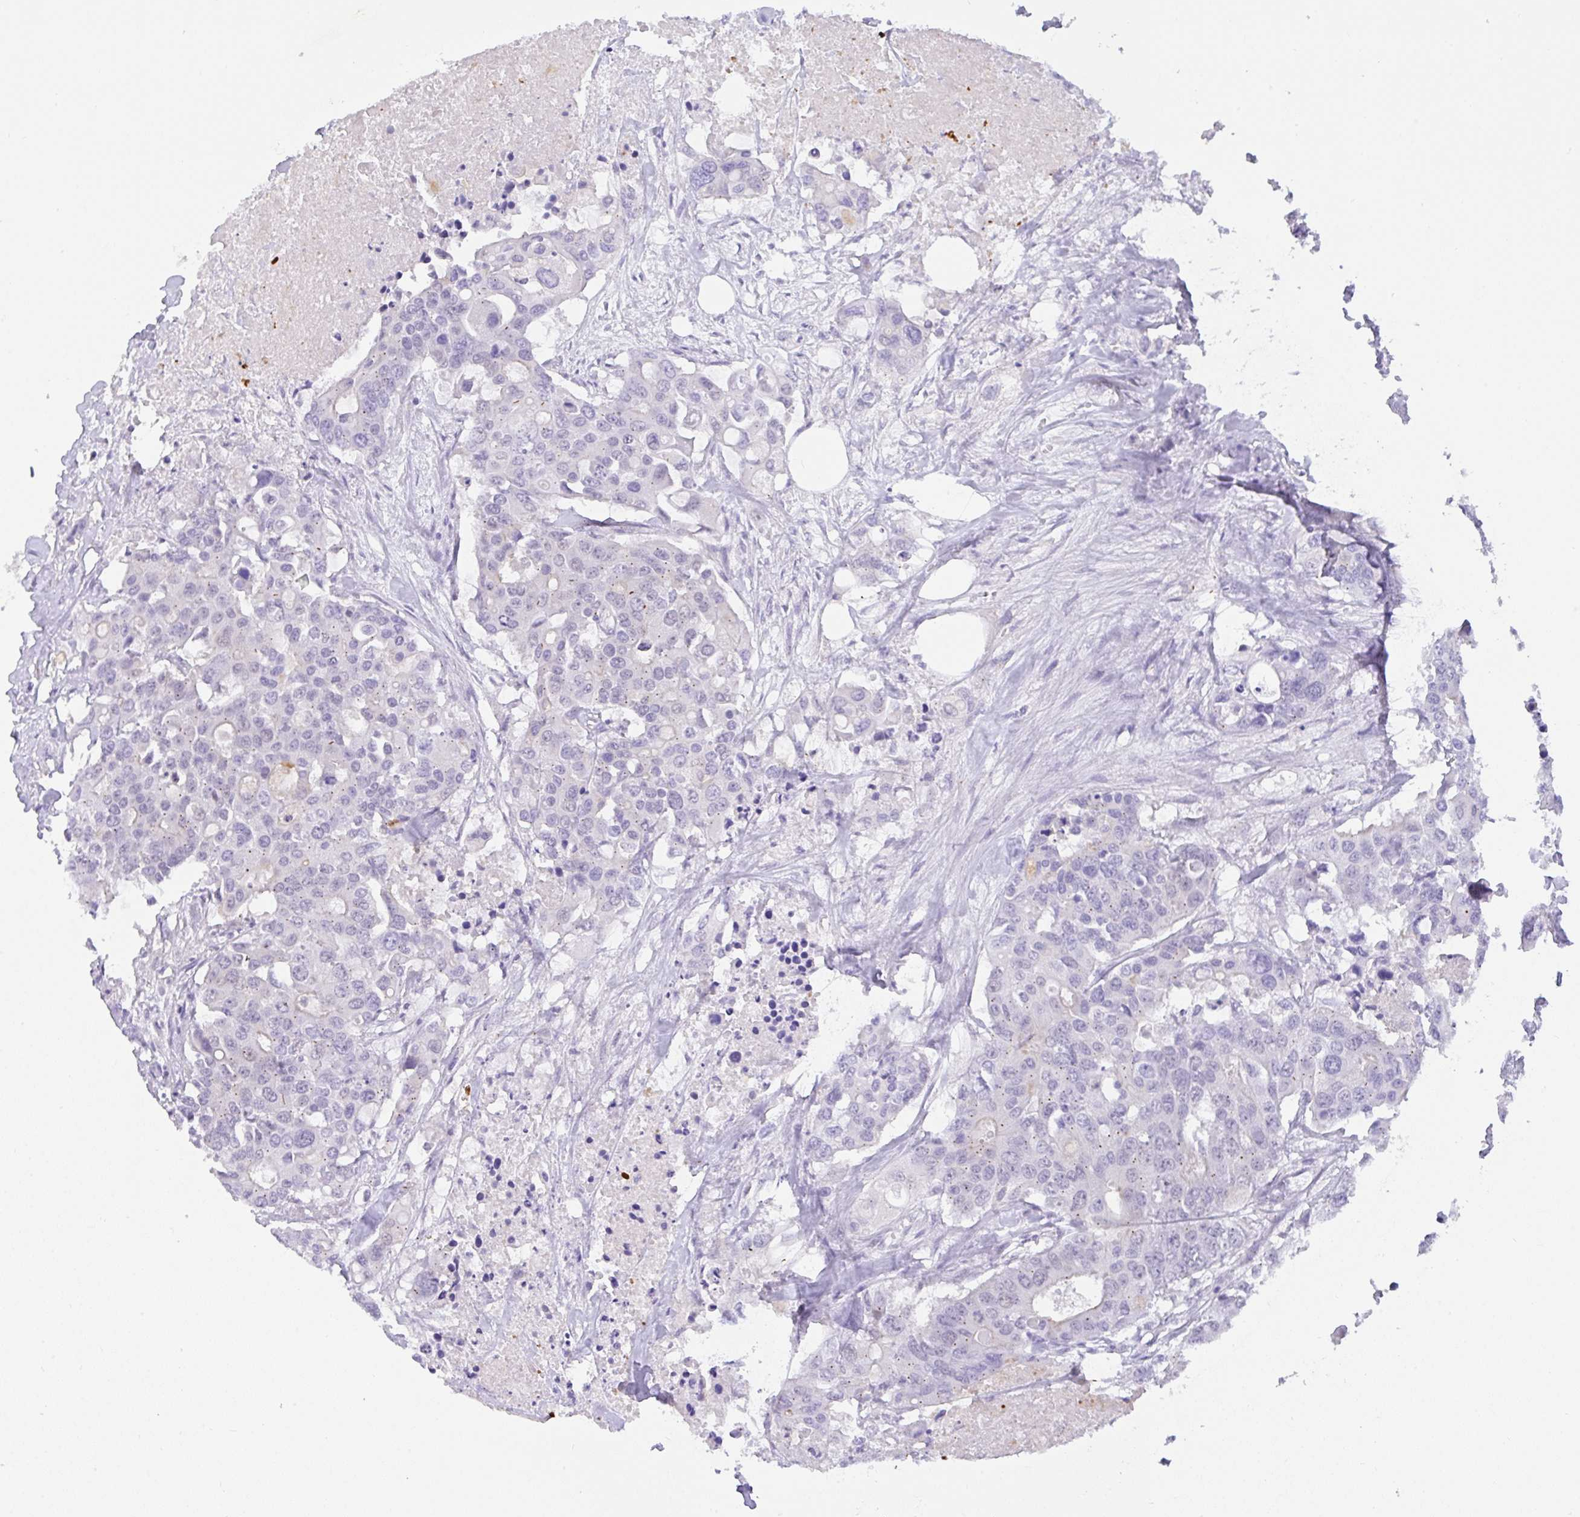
{"staining": {"intensity": "negative", "quantity": "none", "location": "none"}, "tissue": "colorectal cancer", "cell_type": "Tumor cells", "image_type": "cancer", "snomed": [{"axis": "morphology", "description": "Adenocarcinoma, NOS"}, {"axis": "topography", "description": "Colon"}], "caption": "Colorectal cancer stained for a protein using immunohistochemistry displays no positivity tumor cells.", "gene": "FAM177A1", "patient": {"sex": "male", "age": 77}}